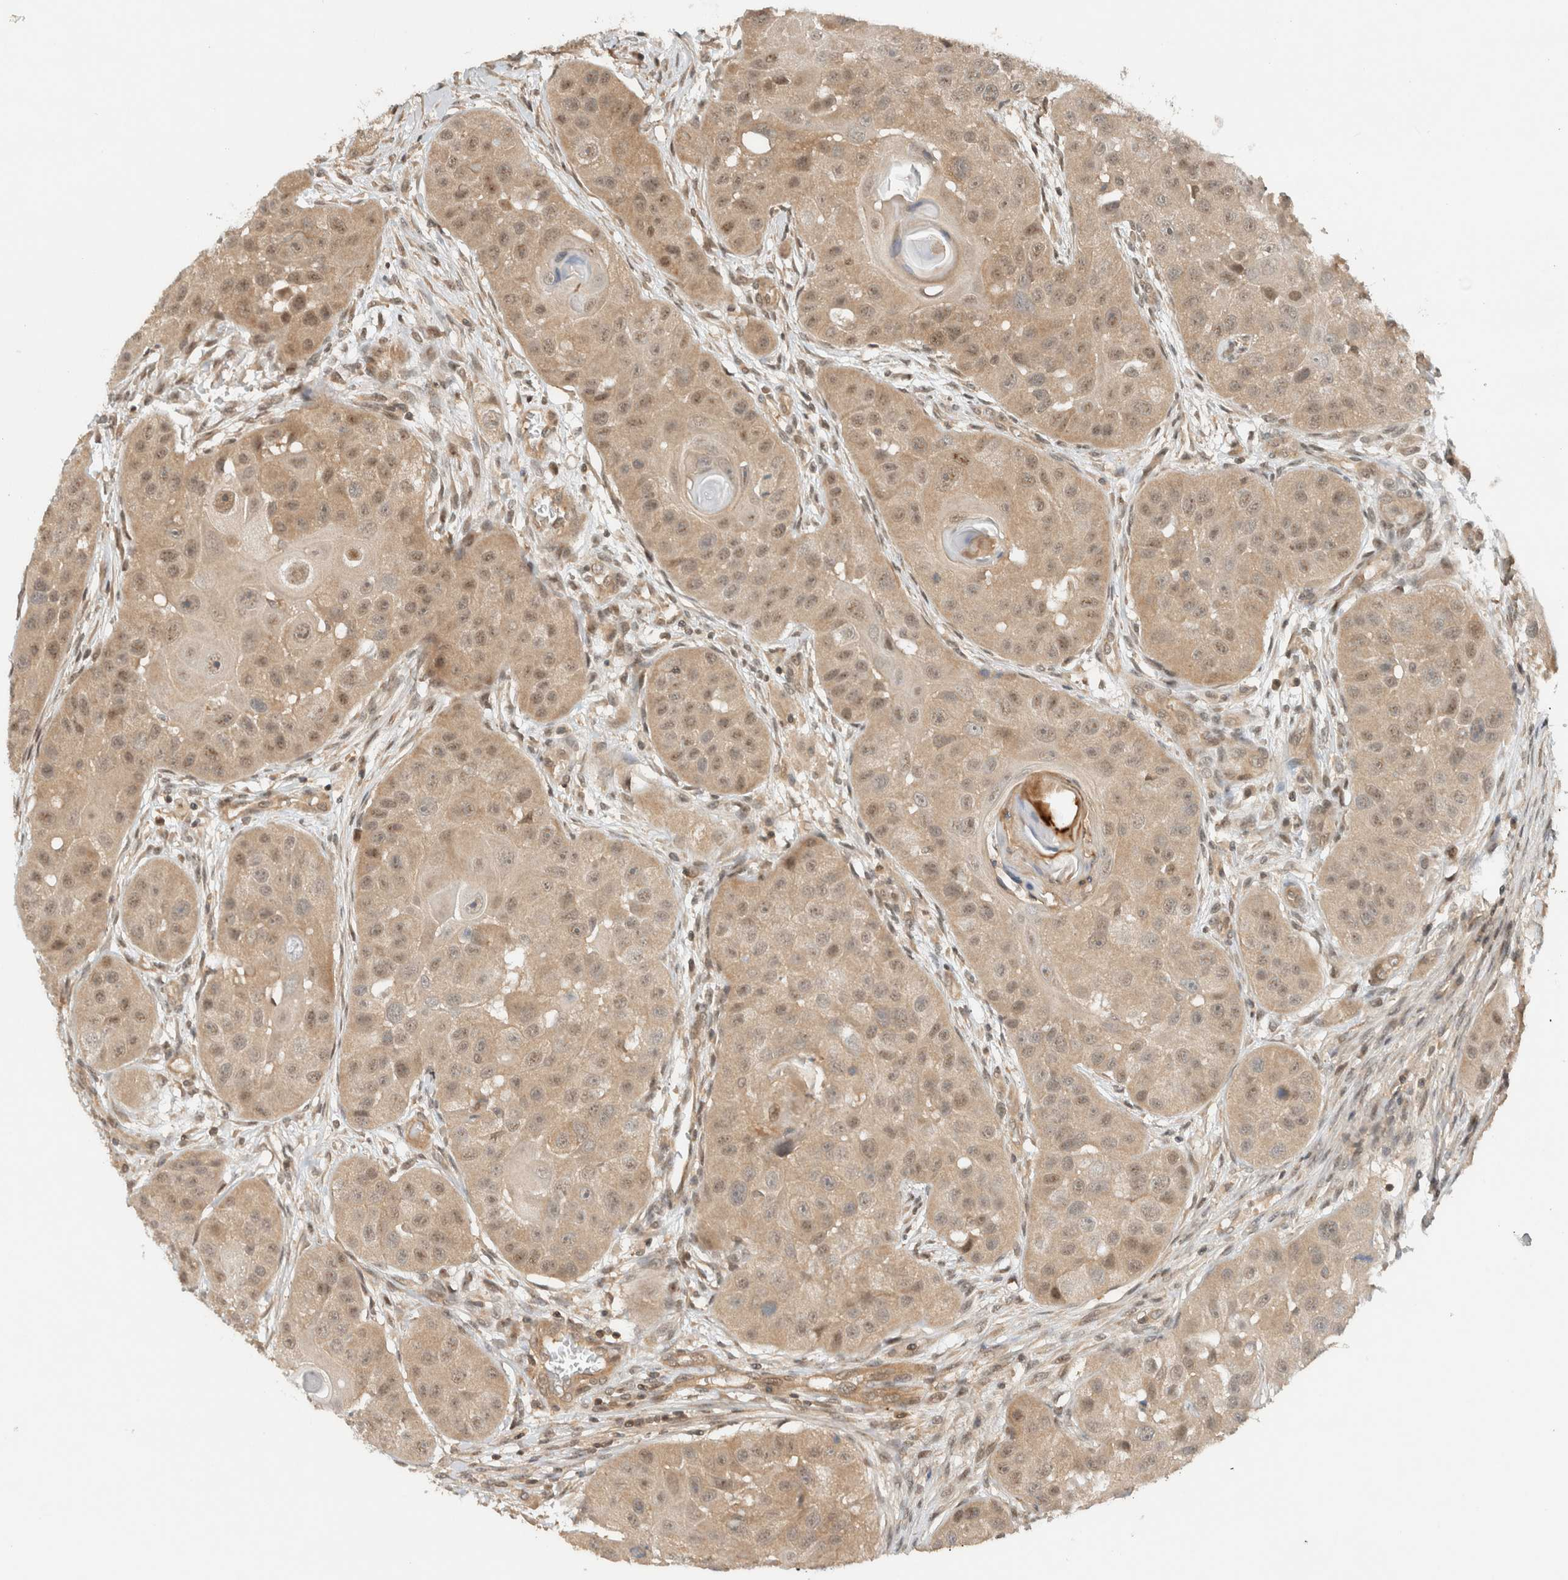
{"staining": {"intensity": "weak", "quantity": "25%-75%", "location": "nuclear"}, "tissue": "head and neck cancer", "cell_type": "Tumor cells", "image_type": "cancer", "snomed": [{"axis": "morphology", "description": "Normal tissue, NOS"}, {"axis": "morphology", "description": "Squamous cell carcinoma, NOS"}, {"axis": "topography", "description": "Skeletal muscle"}, {"axis": "topography", "description": "Head-Neck"}], "caption": "Squamous cell carcinoma (head and neck) was stained to show a protein in brown. There is low levels of weak nuclear positivity in about 25%-75% of tumor cells.", "gene": "CAAP1", "patient": {"sex": "male", "age": 51}}